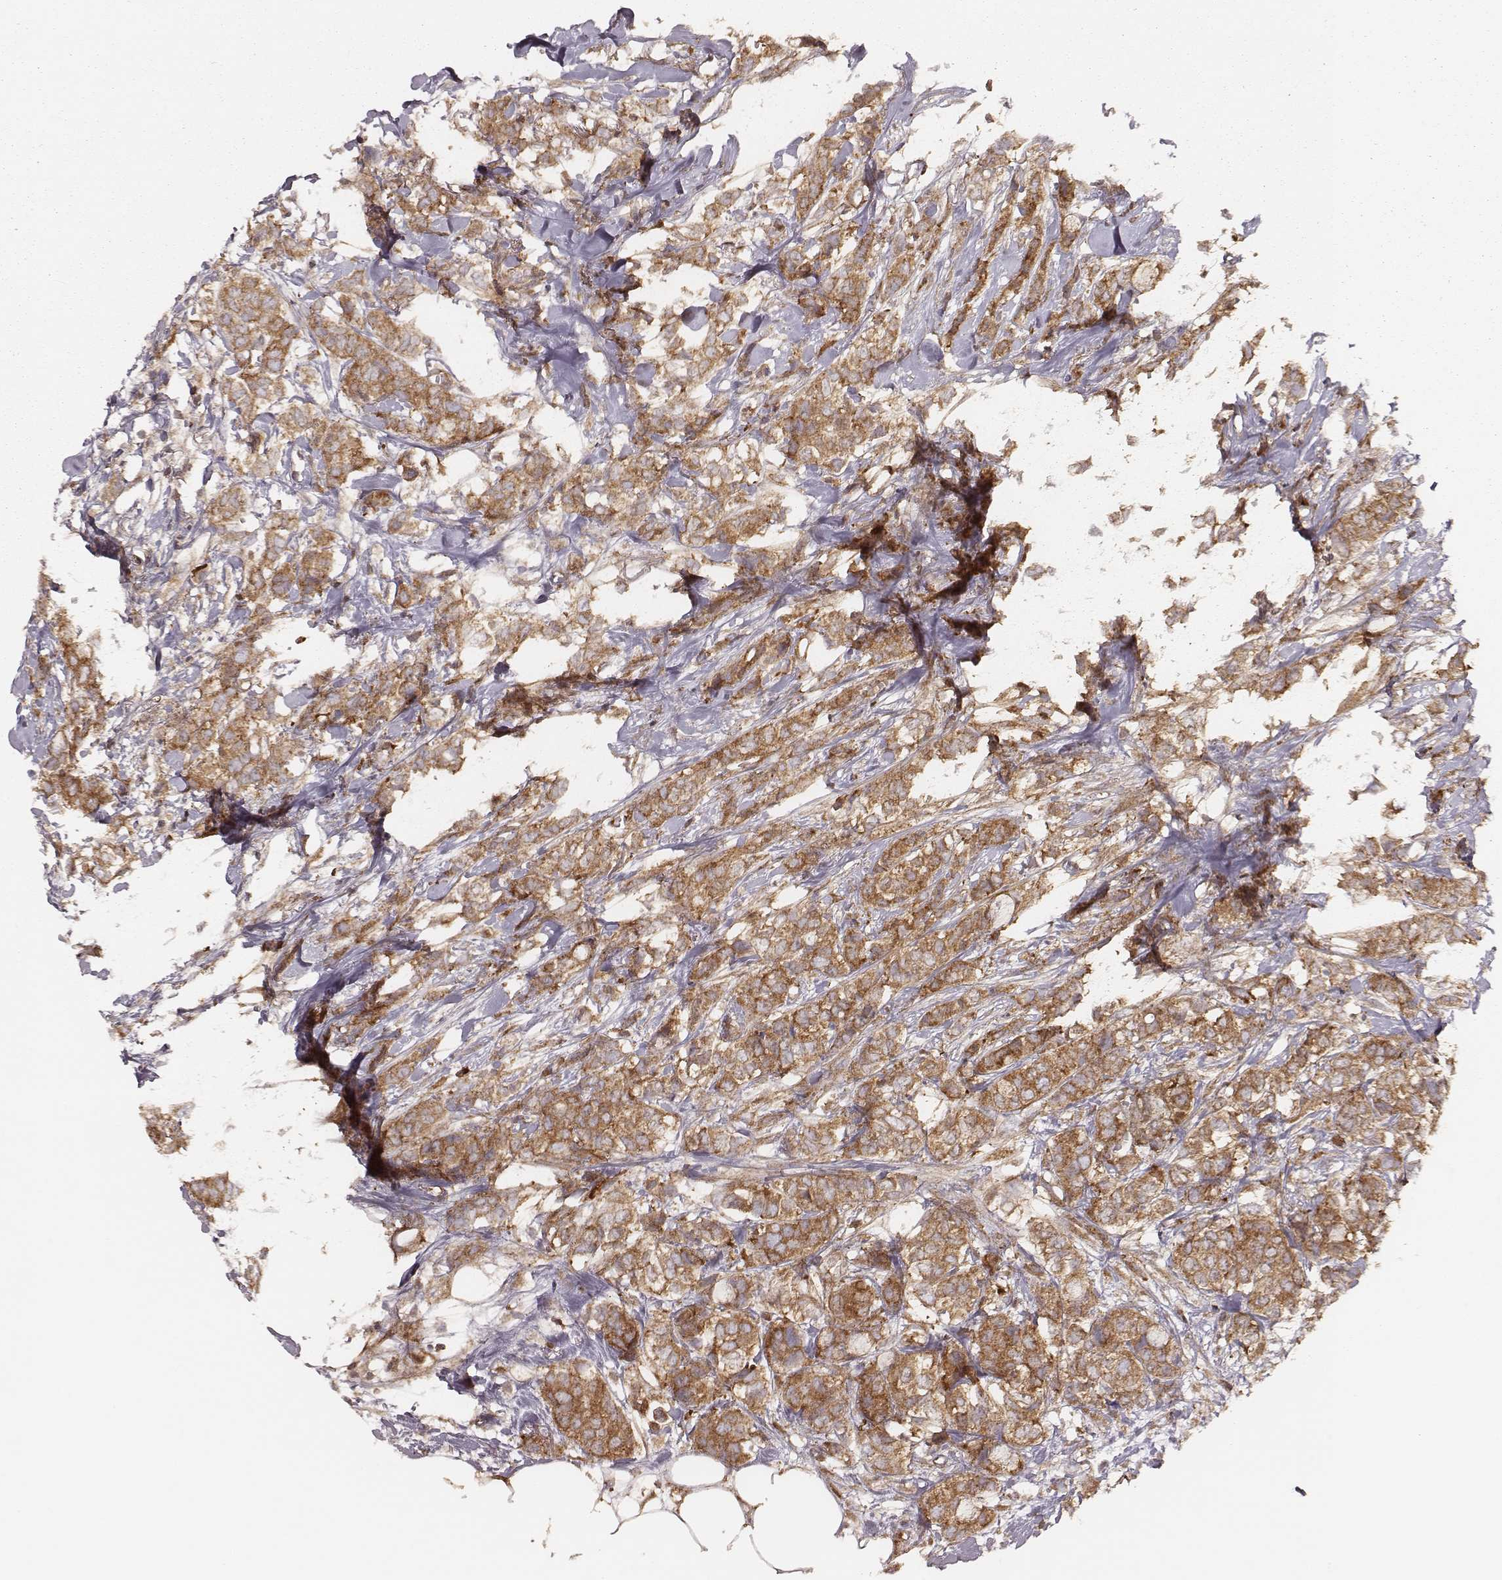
{"staining": {"intensity": "moderate", "quantity": ">75%", "location": "cytoplasmic/membranous"}, "tissue": "breast cancer", "cell_type": "Tumor cells", "image_type": "cancer", "snomed": [{"axis": "morphology", "description": "Duct carcinoma"}, {"axis": "topography", "description": "Breast"}], "caption": "Breast cancer stained with a protein marker reveals moderate staining in tumor cells.", "gene": "CARS1", "patient": {"sex": "female", "age": 85}}